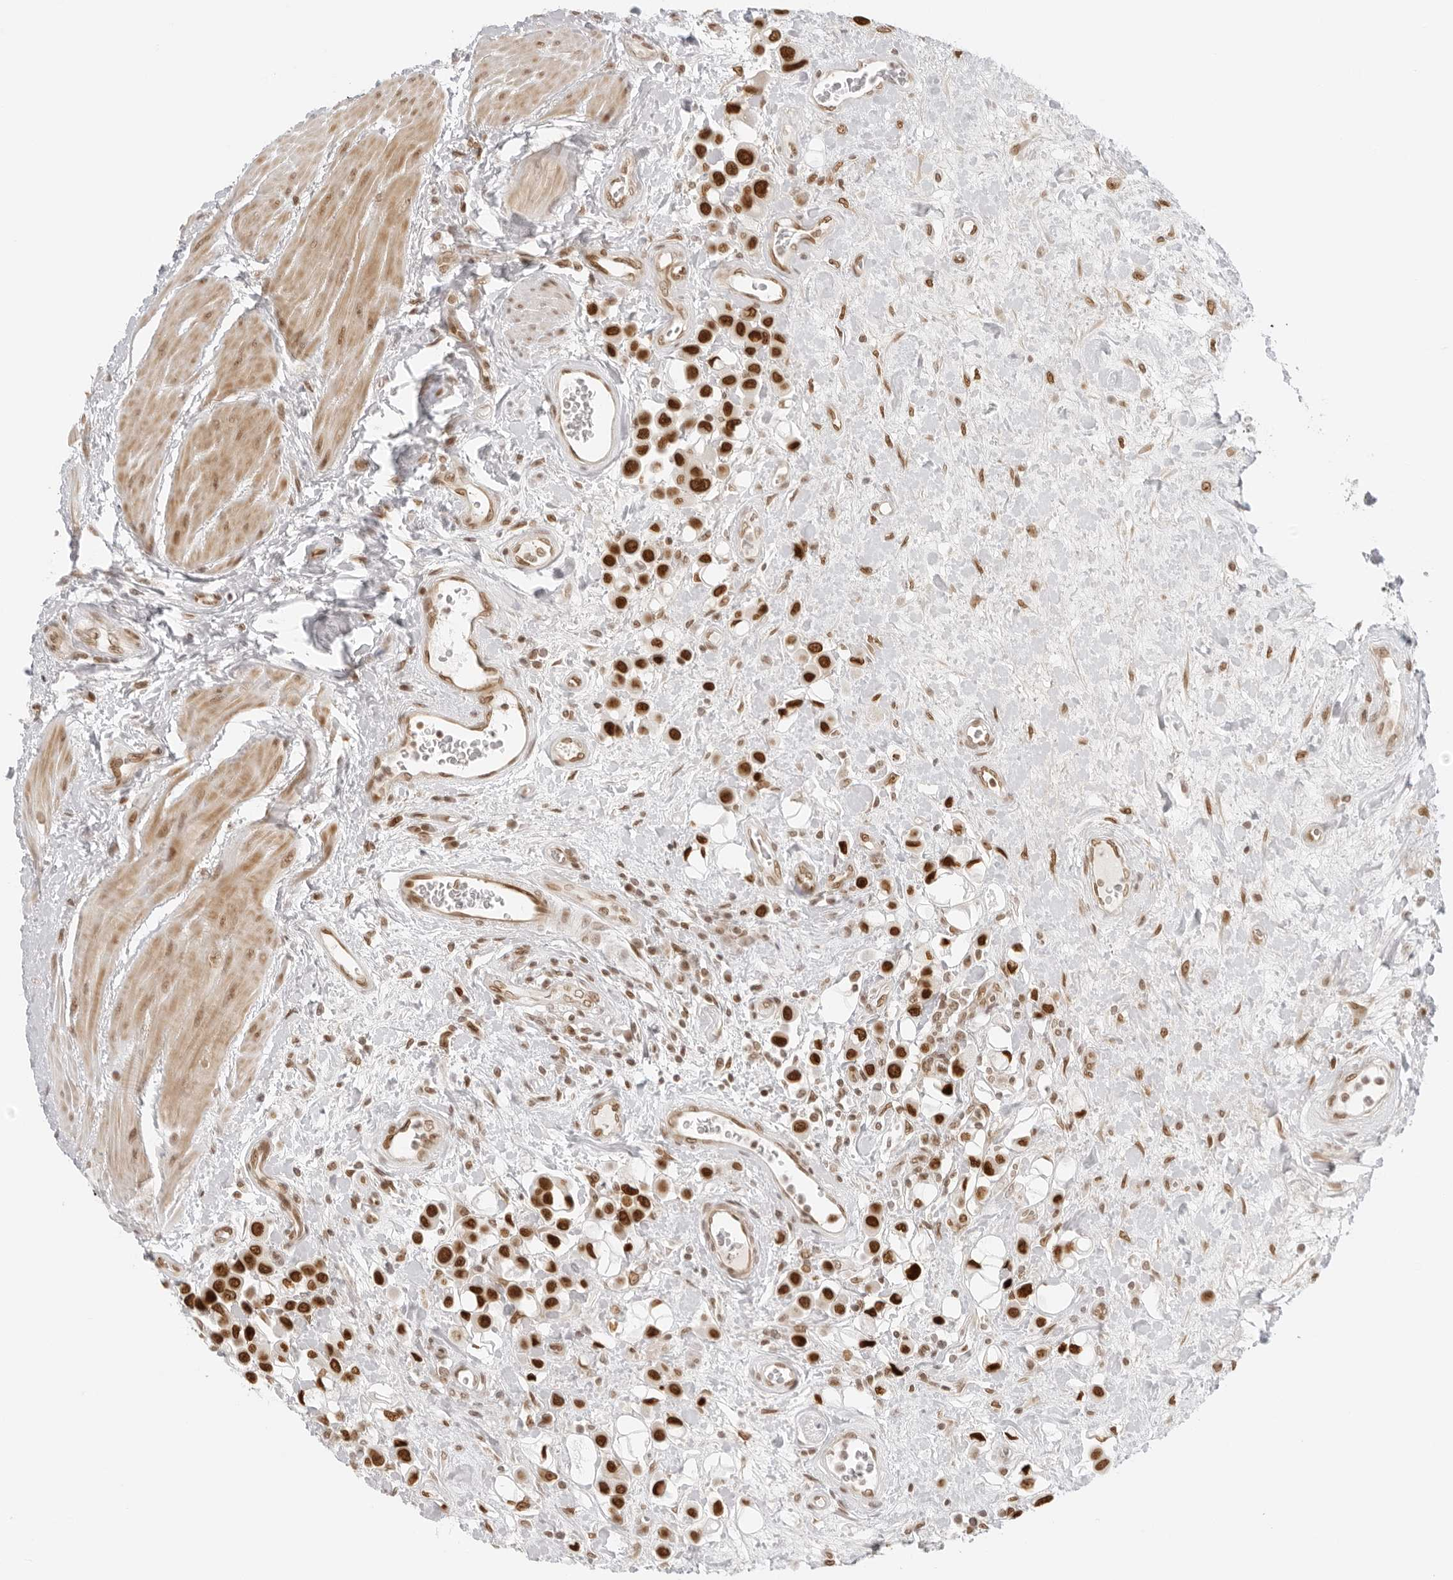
{"staining": {"intensity": "strong", "quantity": ">75%", "location": "nuclear"}, "tissue": "urothelial cancer", "cell_type": "Tumor cells", "image_type": "cancer", "snomed": [{"axis": "morphology", "description": "Urothelial carcinoma, High grade"}, {"axis": "topography", "description": "Urinary bladder"}], "caption": "Urothelial cancer stained for a protein displays strong nuclear positivity in tumor cells.", "gene": "RCC1", "patient": {"sex": "male", "age": 50}}